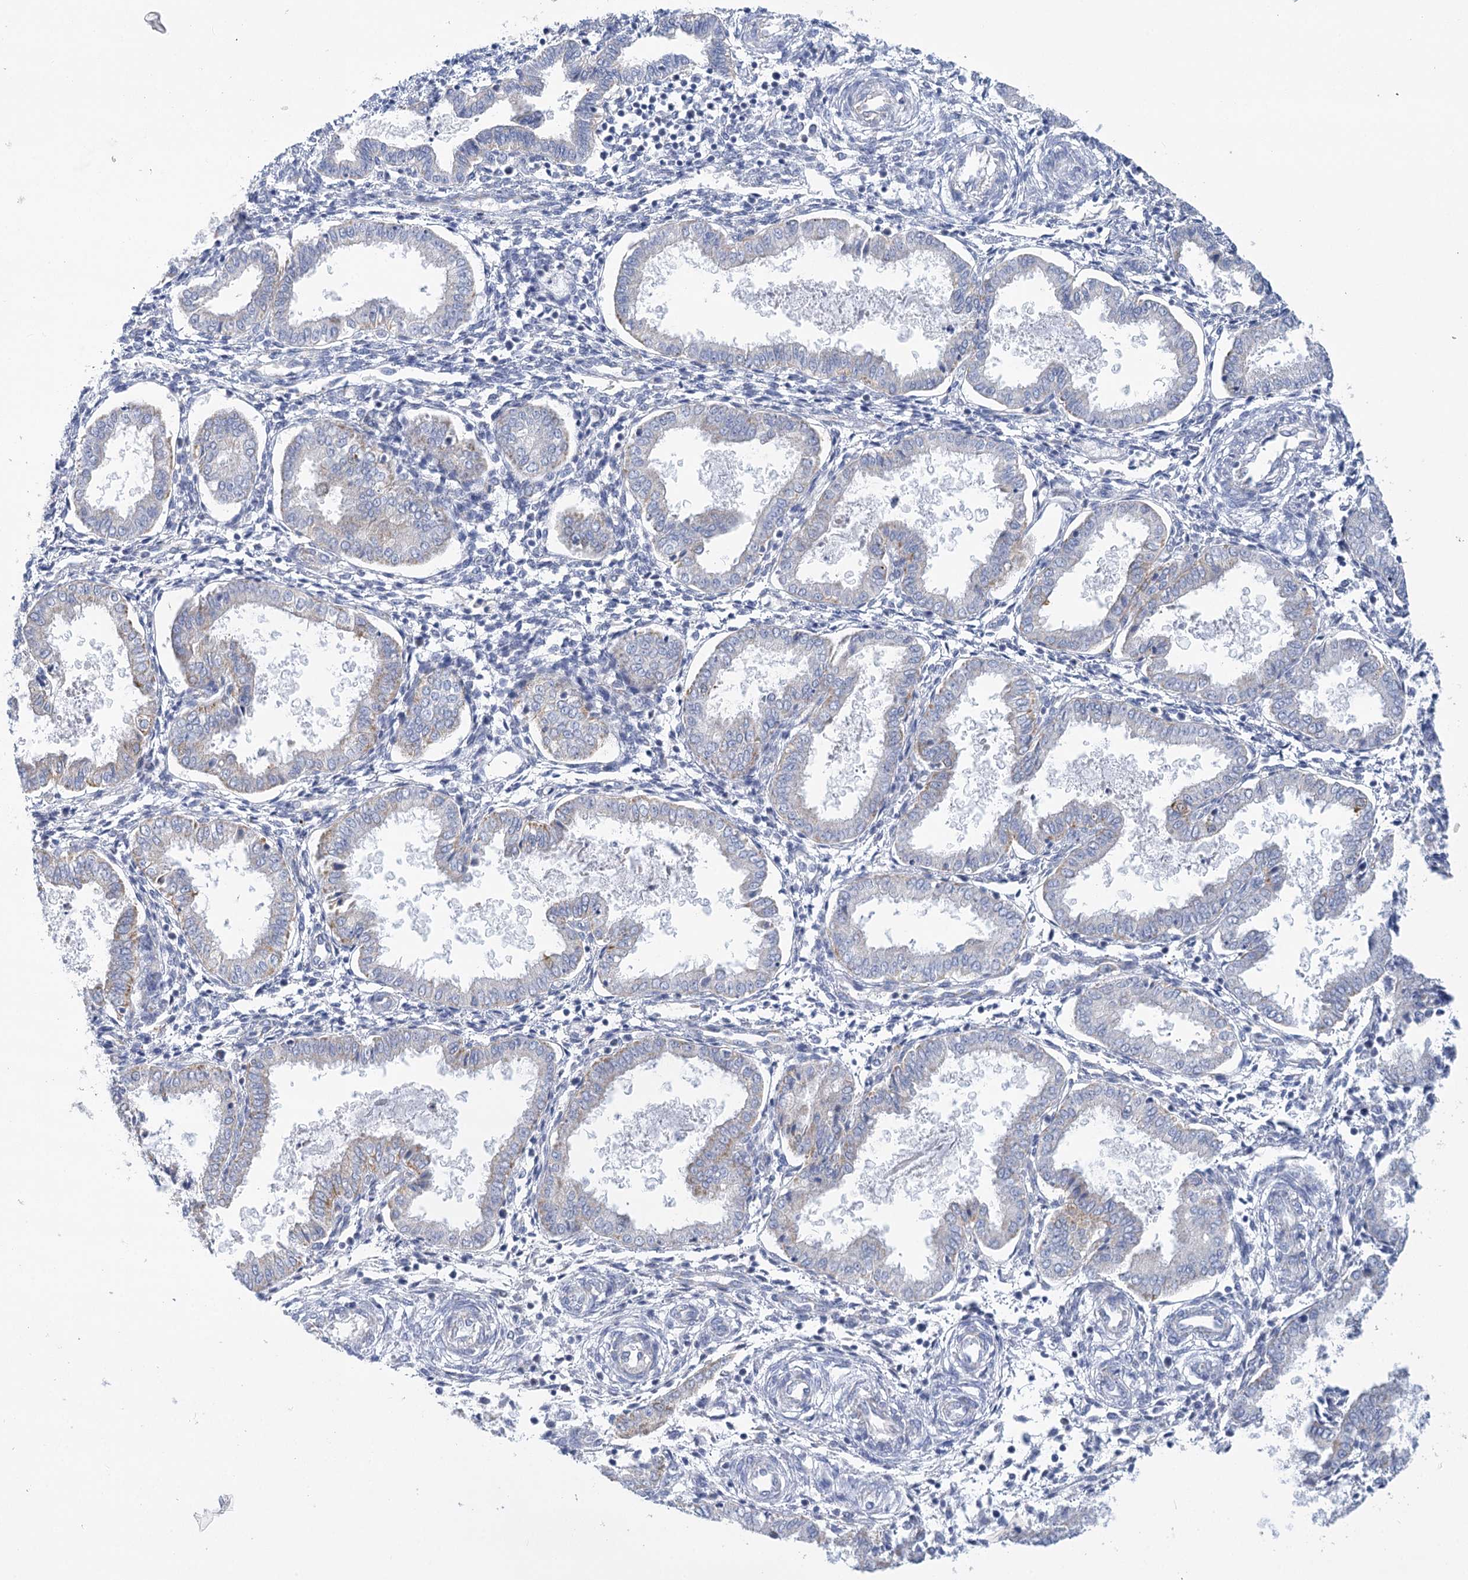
{"staining": {"intensity": "strong", "quantity": "<25%", "location": "cytoplasmic/membranous"}, "tissue": "endometrium", "cell_type": "Cells in endometrial stroma", "image_type": "normal", "snomed": [{"axis": "morphology", "description": "Normal tissue, NOS"}, {"axis": "topography", "description": "Endometrium"}], "caption": "Benign endometrium shows strong cytoplasmic/membranous staining in about <25% of cells in endometrial stroma The protein of interest is shown in brown color, while the nuclei are stained blue..", "gene": "DHTKD1", "patient": {"sex": "female", "age": 33}}